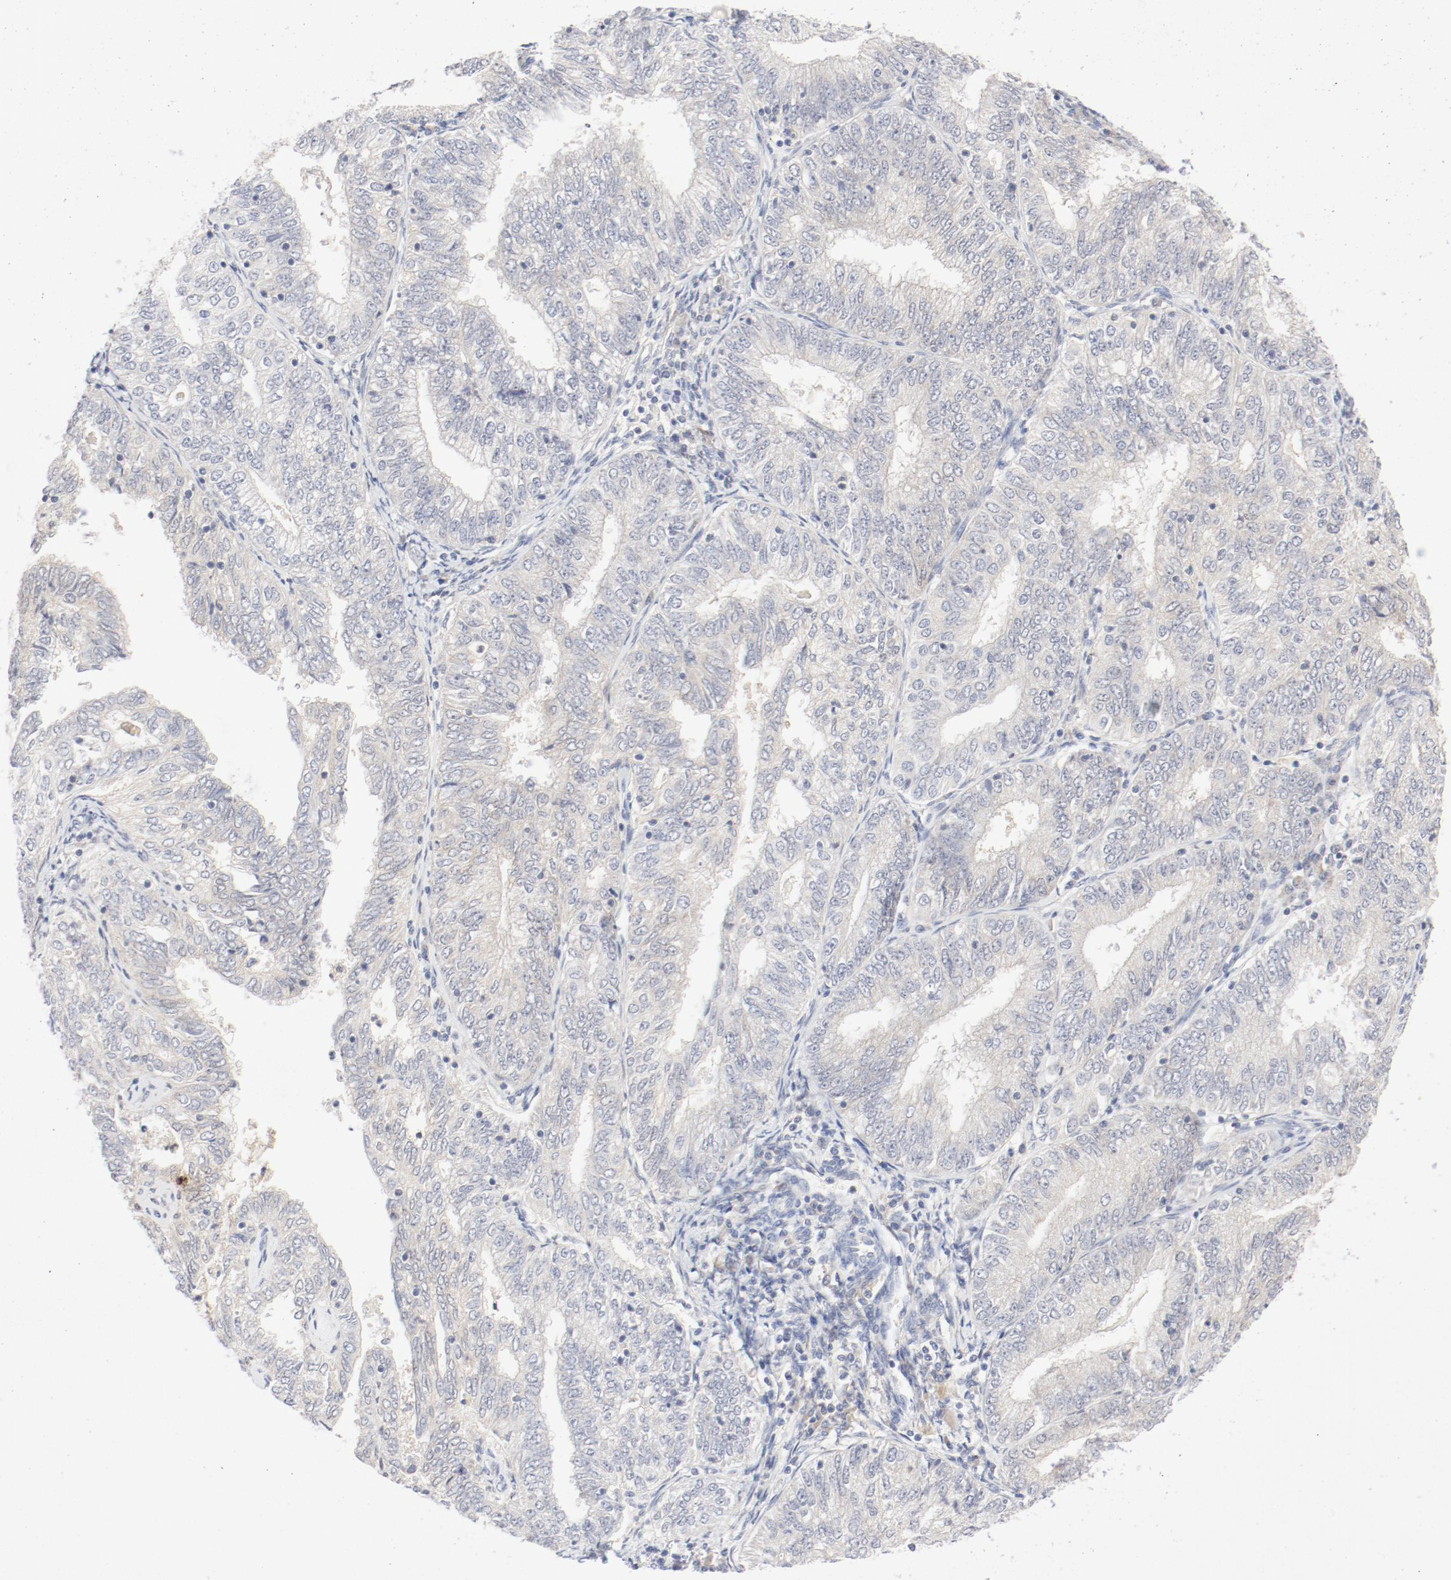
{"staining": {"intensity": "negative", "quantity": "none", "location": "none"}, "tissue": "endometrial cancer", "cell_type": "Tumor cells", "image_type": "cancer", "snomed": [{"axis": "morphology", "description": "Adenocarcinoma, NOS"}, {"axis": "topography", "description": "Endometrium"}], "caption": "High magnification brightfield microscopy of adenocarcinoma (endometrial) stained with DAB (3,3'-diaminobenzidine) (brown) and counterstained with hematoxylin (blue): tumor cells show no significant positivity.", "gene": "PGM1", "patient": {"sex": "female", "age": 69}}